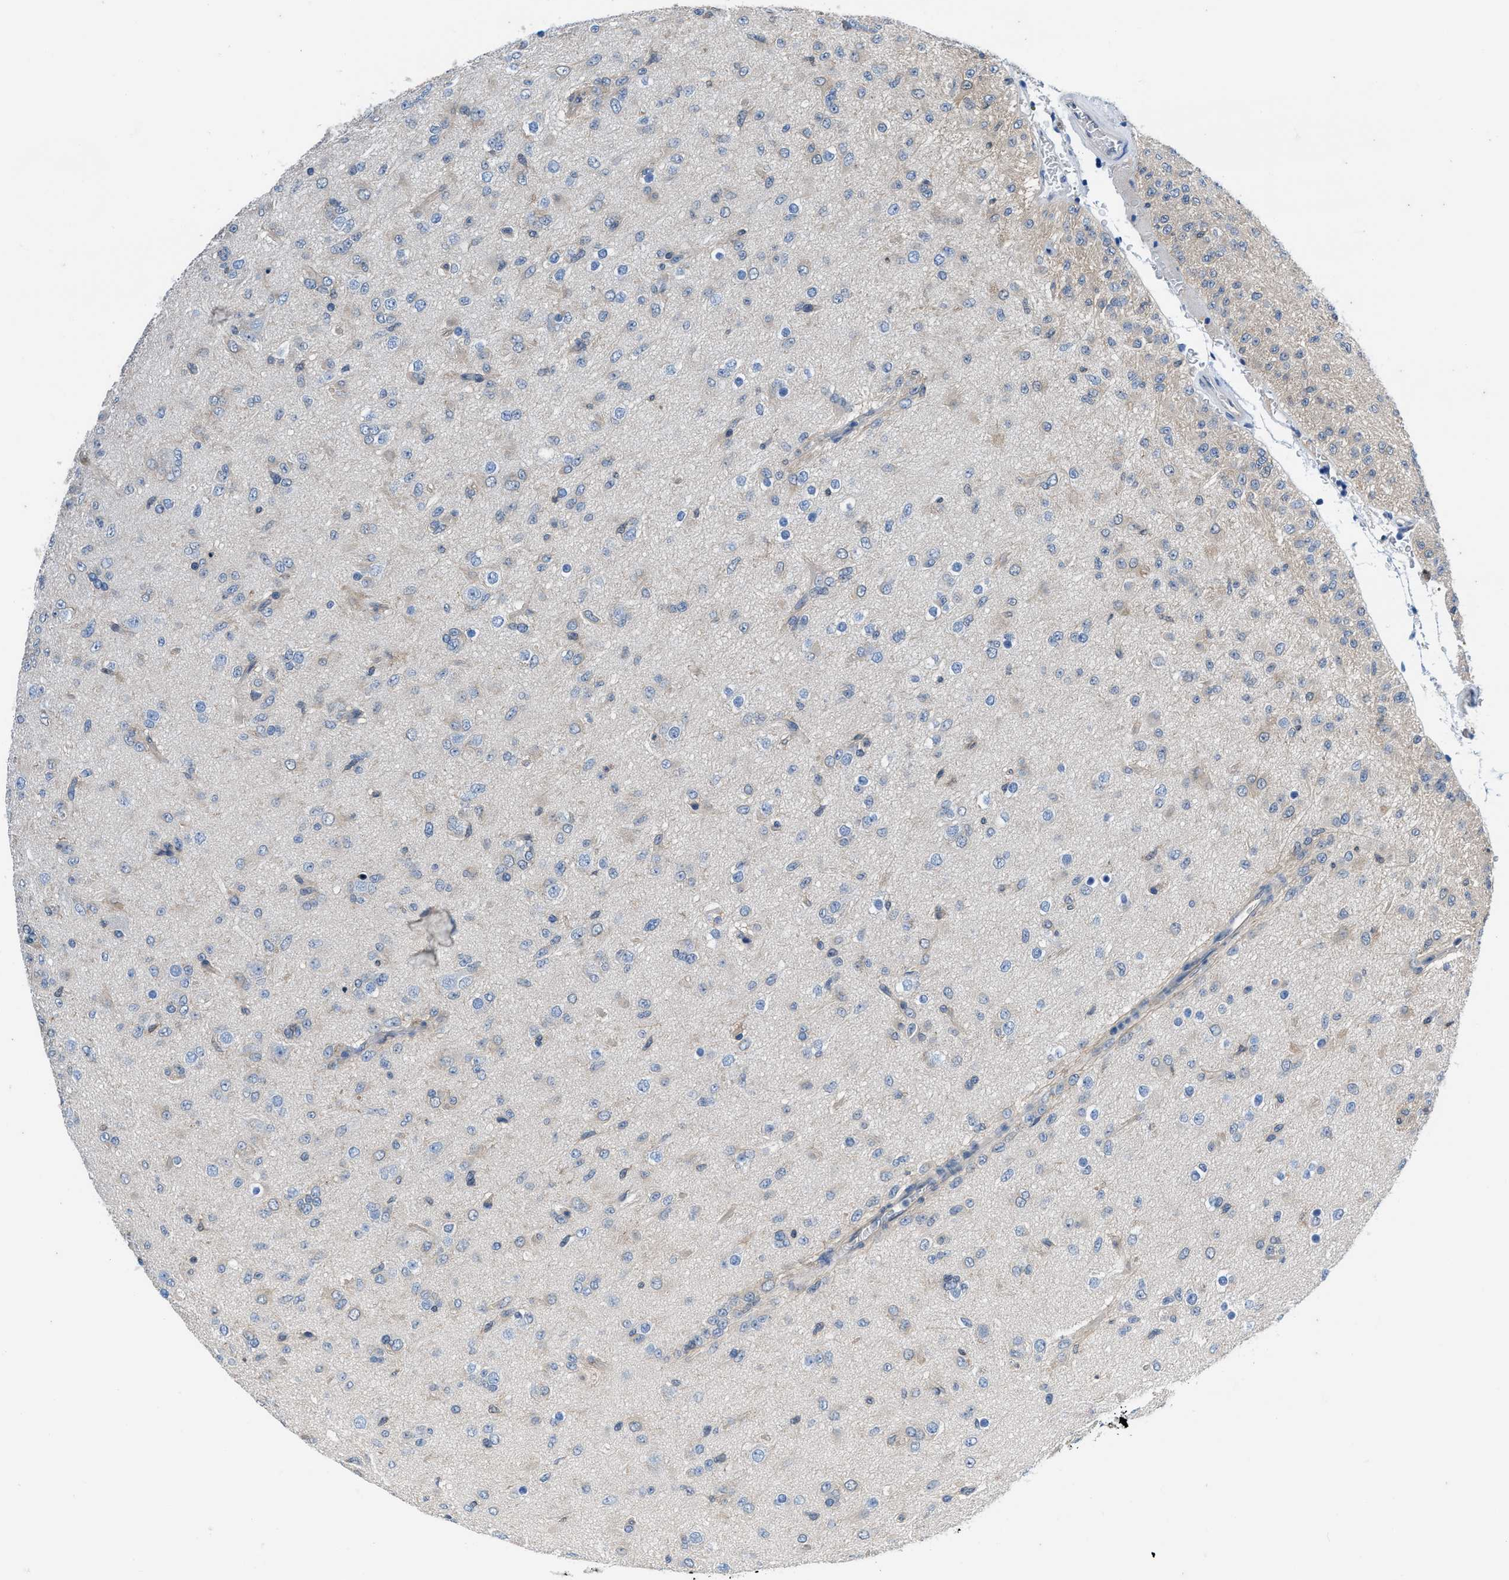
{"staining": {"intensity": "negative", "quantity": "none", "location": "none"}, "tissue": "glioma", "cell_type": "Tumor cells", "image_type": "cancer", "snomed": [{"axis": "morphology", "description": "Glioma, malignant, Low grade"}, {"axis": "topography", "description": "Brain"}], "caption": "Malignant glioma (low-grade) stained for a protein using immunohistochemistry reveals no positivity tumor cells.", "gene": "NUDT5", "patient": {"sex": "male", "age": 65}}